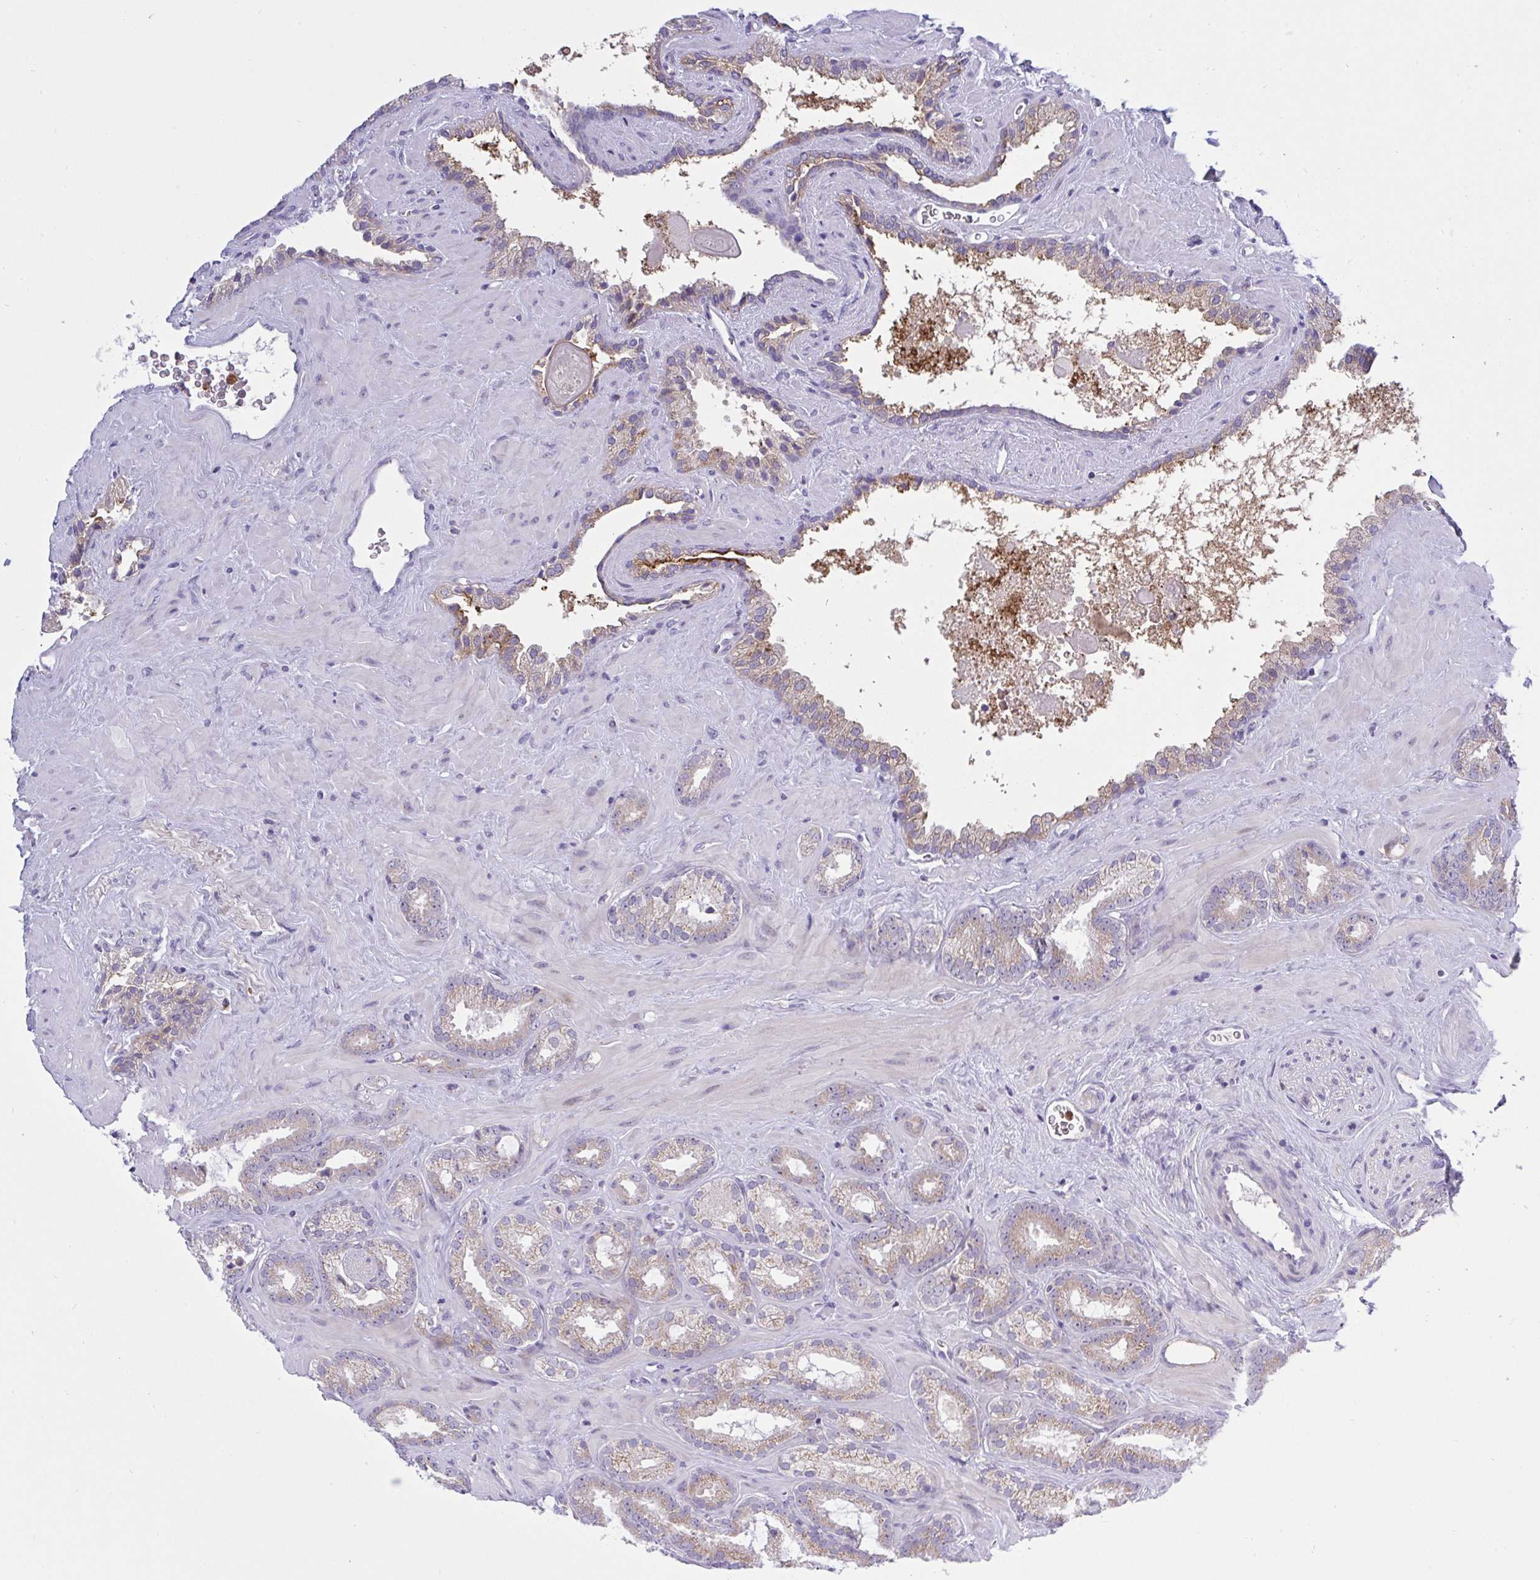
{"staining": {"intensity": "weak", "quantity": ">75%", "location": "cytoplasmic/membranous"}, "tissue": "prostate cancer", "cell_type": "Tumor cells", "image_type": "cancer", "snomed": [{"axis": "morphology", "description": "Adenocarcinoma, Low grade"}, {"axis": "topography", "description": "Prostate"}], "caption": "Prostate low-grade adenocarcinoma tissue shows weak cytoplasmic/membranous staining in approximately >75% of tumor cells, visualized by immunohistochemistry.", "gene": "ZNF554", "patient": {"sex": "male", "age": 62}}